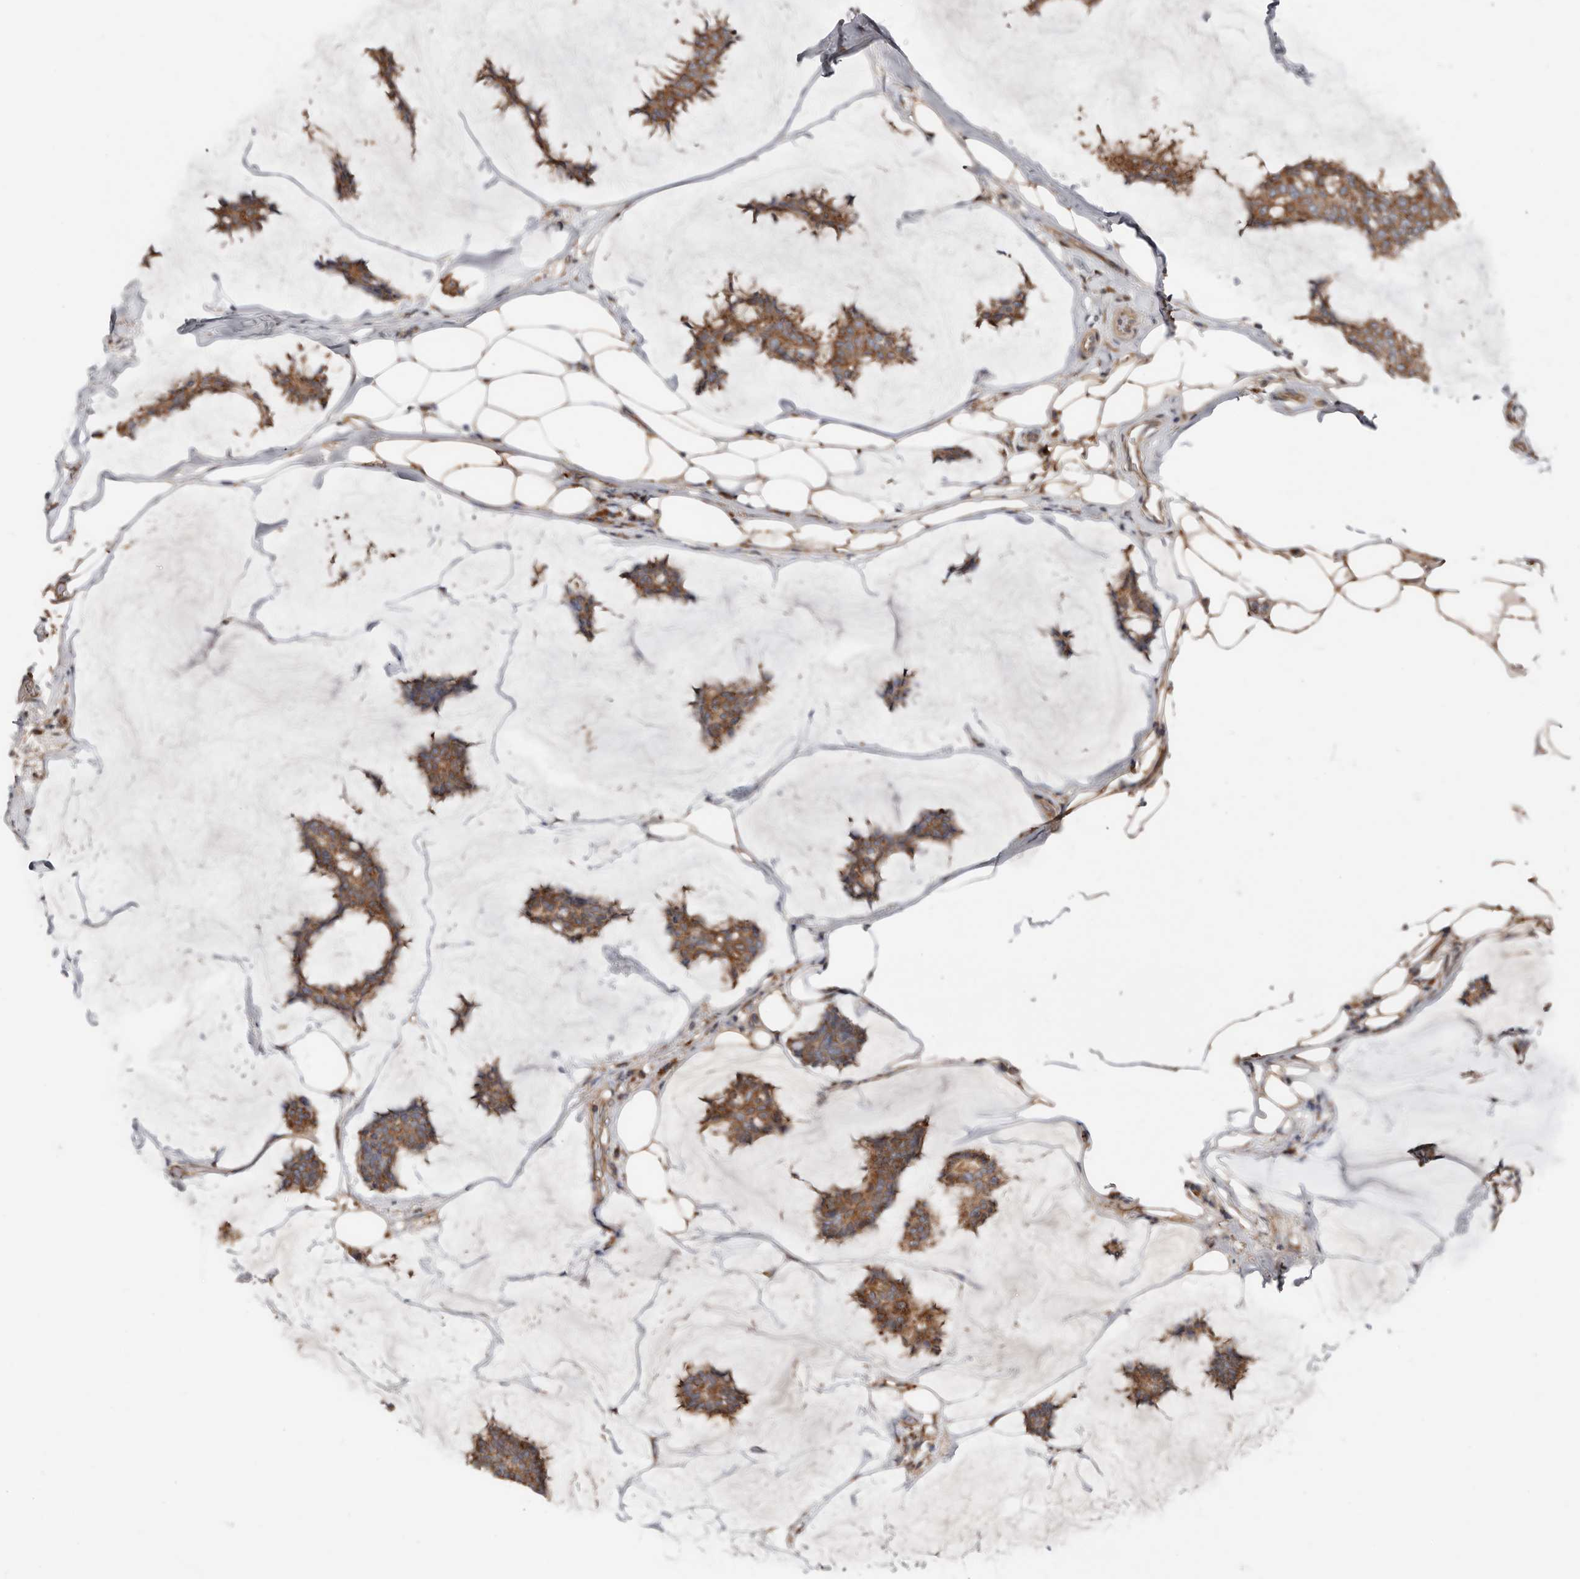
{"staining": {"intensity": "moderate", "quantity": ">75%", "location": "cytoplasmic/membranous"}, "tissue": "breast cancer", "cell_type": "Tumor cells", "image_type": "cancer", "snomed": [{"axis": "morphology", "description": "Duct carcinoma"}, {"axis": "topography", "description": "Breast"}], "caption": "A medium amount of moderate cytoplasmic/membranous positivity is identified in approximately >75% of tumor cells in breast cancer tissue.", "gene": "COG1", "patient": {"sex": "female", "age": 93}}